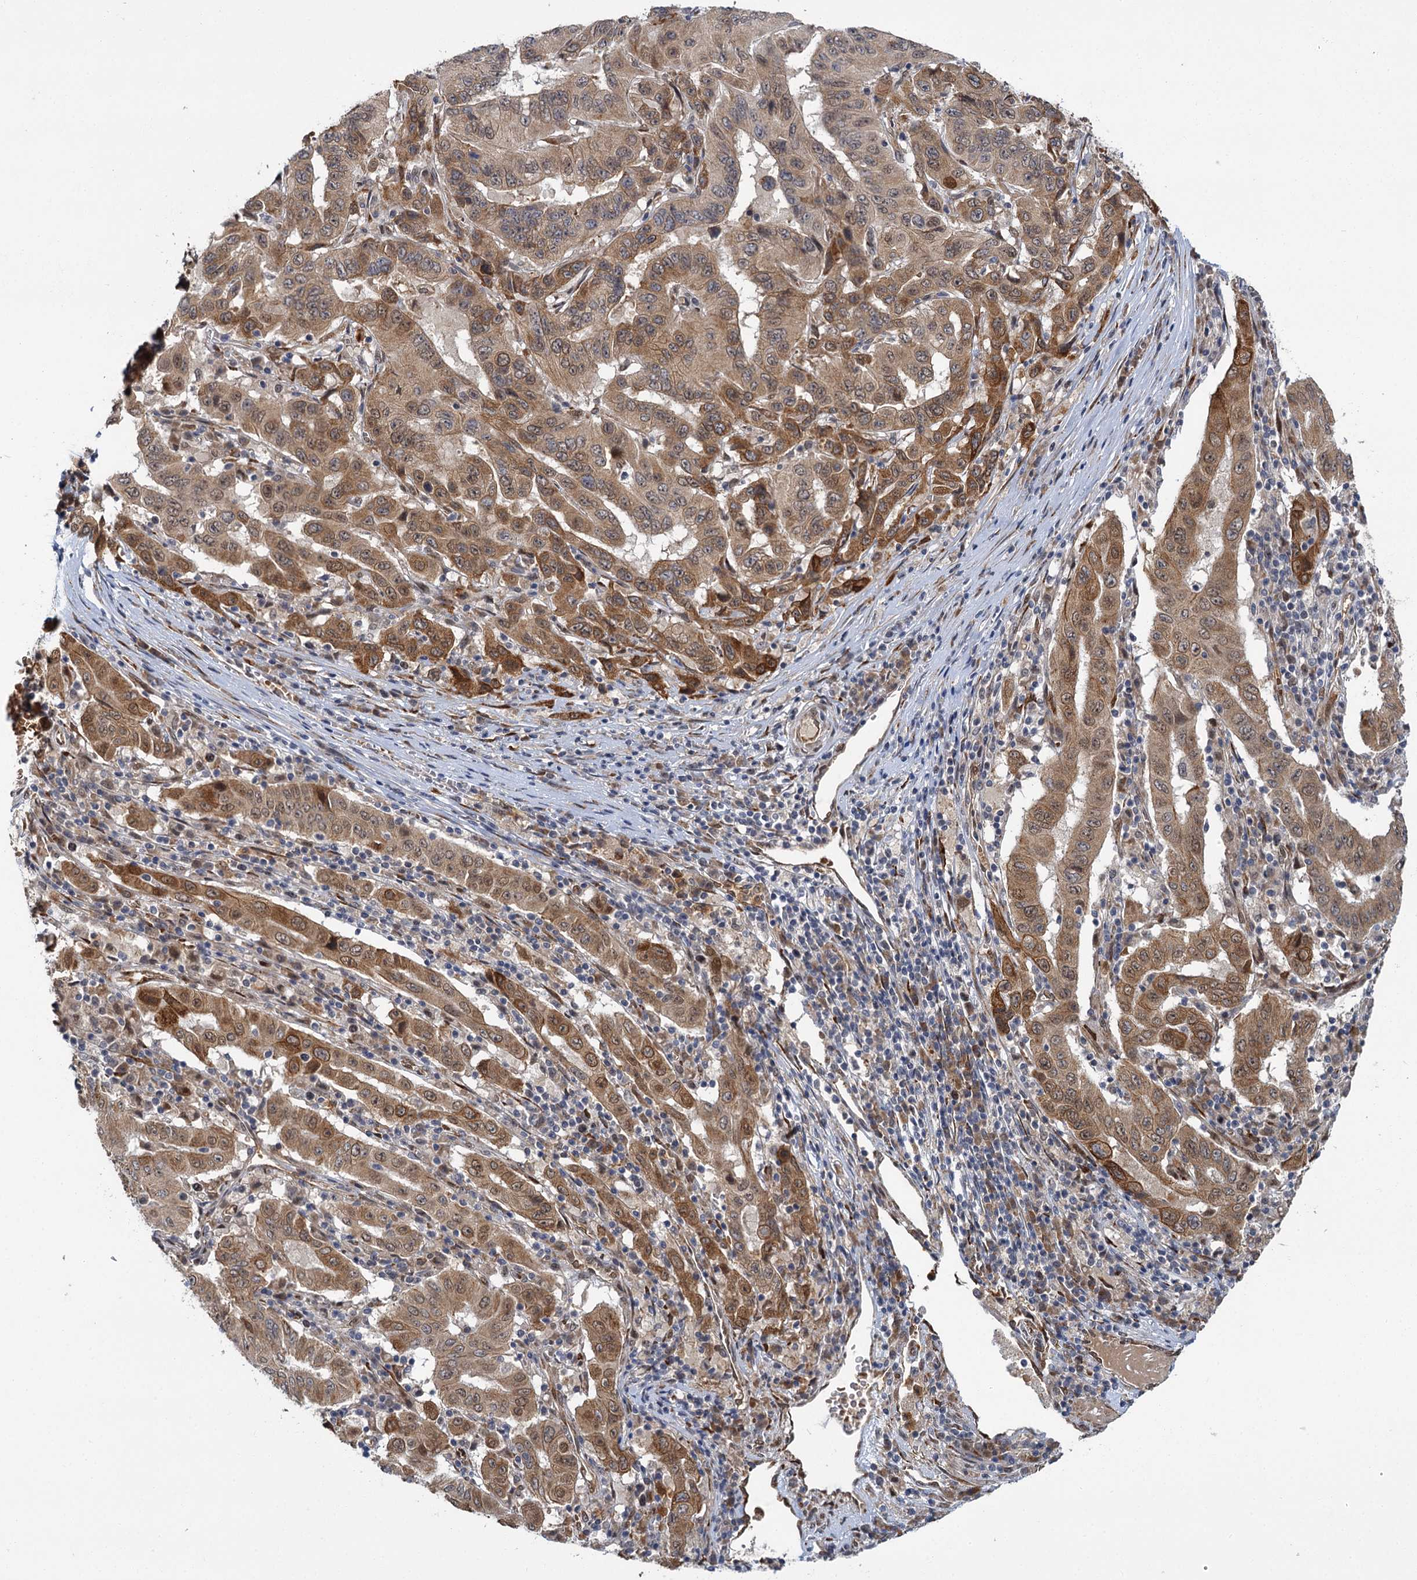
{"staining": {"intensity": "moderate", "quantity": ">75%", "location": "cytoplasmic/membranous"}, "tissue": "pancreatic cancer", "cell_type": "Tumor cells", "image_type": "cancer", "snomed": [{"axis": "morphology", "description": "Adenocarcinoma, NOS"}, {"axis": "topography", "description": "Pancreas"}], "caption": "A photomicrograph showing moderate cytoplasmic/membranous staining in about >75% of tumor cells in pancreatic cancer (adenocarcinoma), as visualized by brown immunohistochemical staining.", "gene": "APBA2", "patient": {"sex": "male", "age": 63}}